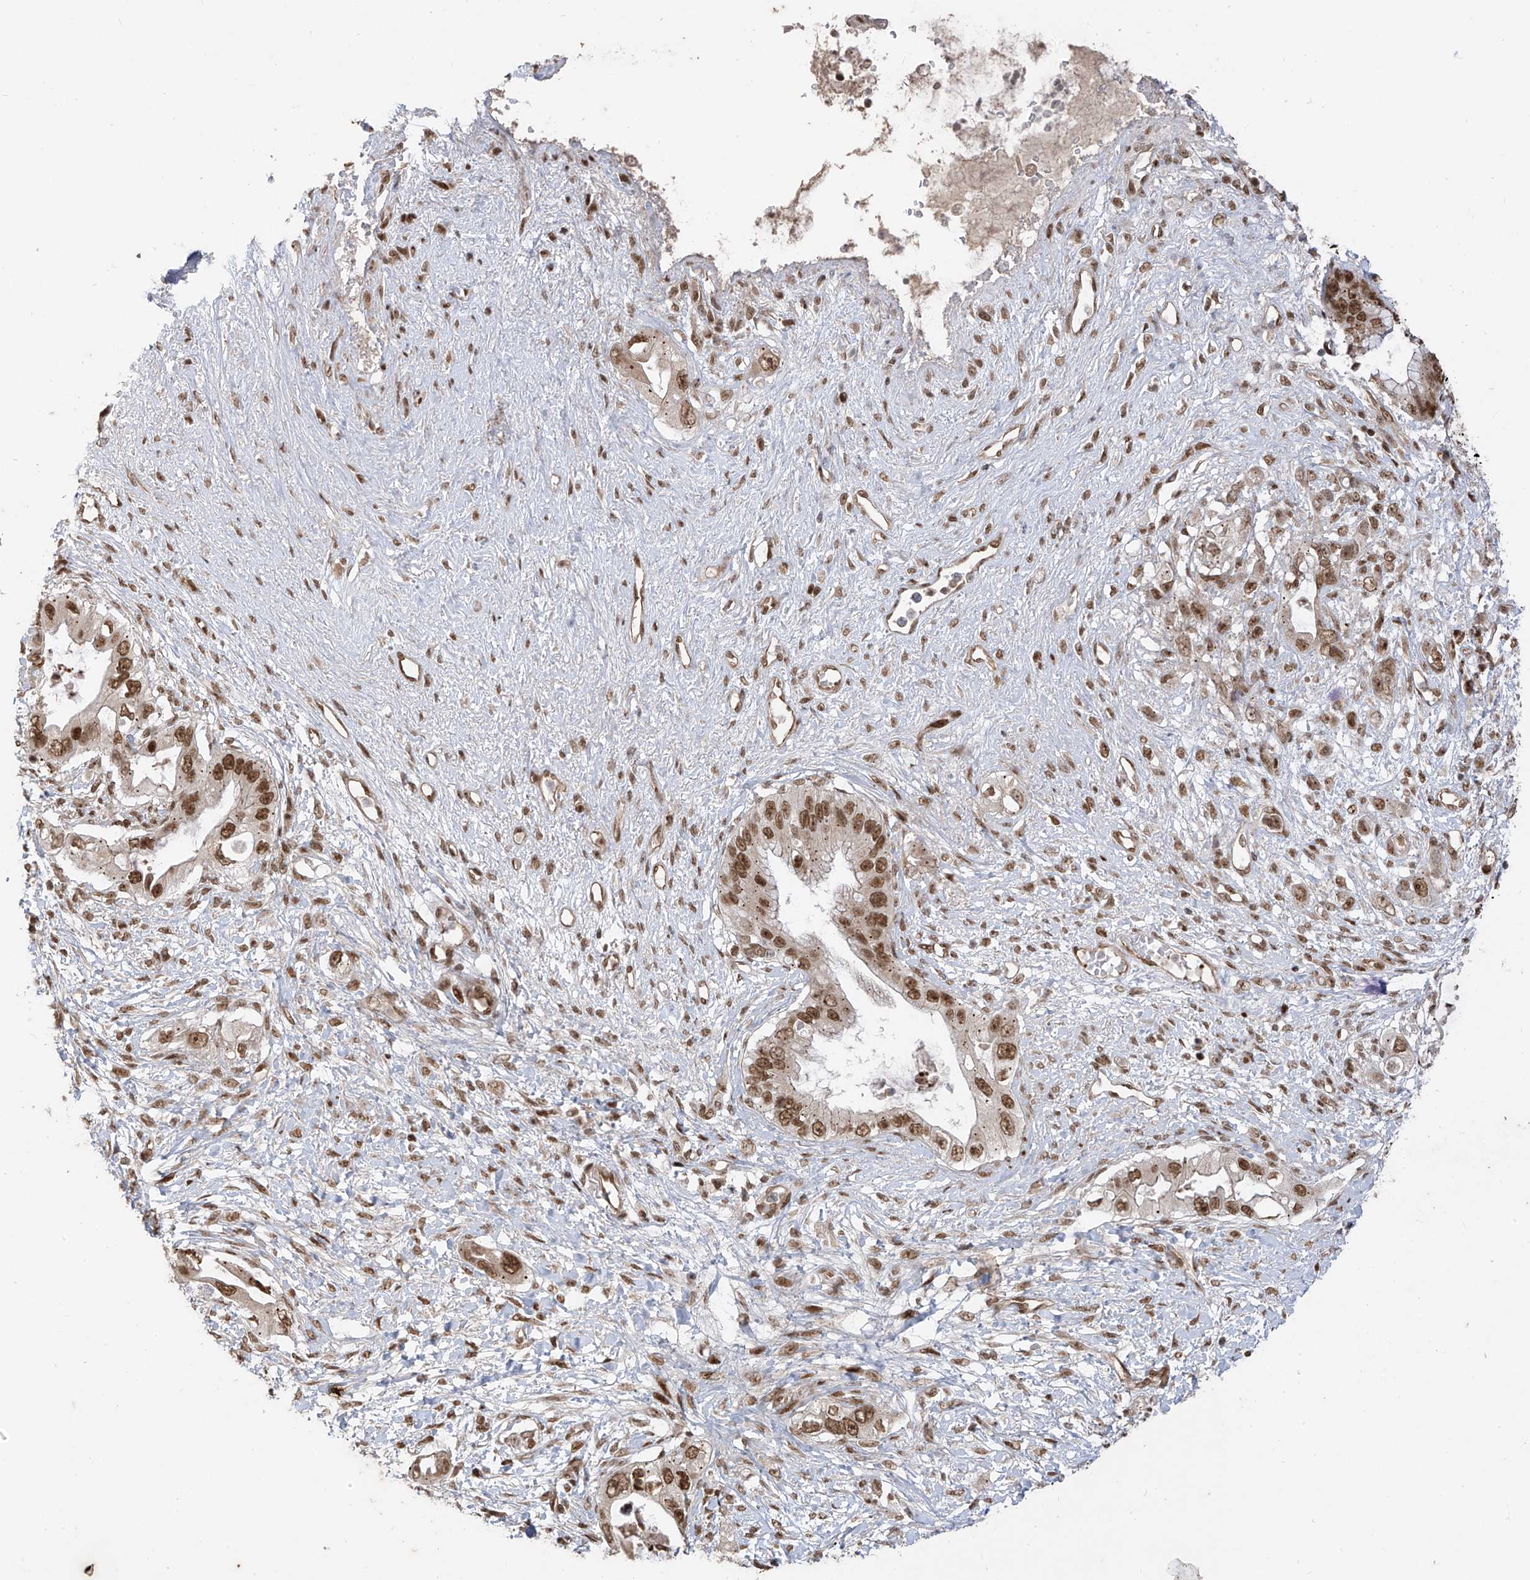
{"staining": {"intensity": "moderate", "quantity": ">75%", "location": "nuclear"}, "tissue": "pancreatic cancer", "cell_type": "Tumor cells", "image_type": "cancer", "snomed": [{"axis": "morphology", "description": "Inflammation, NOS"}, {"axis": "morphology", "description": "Adenocarcinoma, NOS"}, {"axis": "topography", "description": "Pancreas"}], "caption": "This is a histology image of IHC staining of pancreatic cancer, which shows moderate positivity in the nuclear of tumor cells.", "gene": "ARHGEF3", "patient": {"sex": "female", "age": 56}}